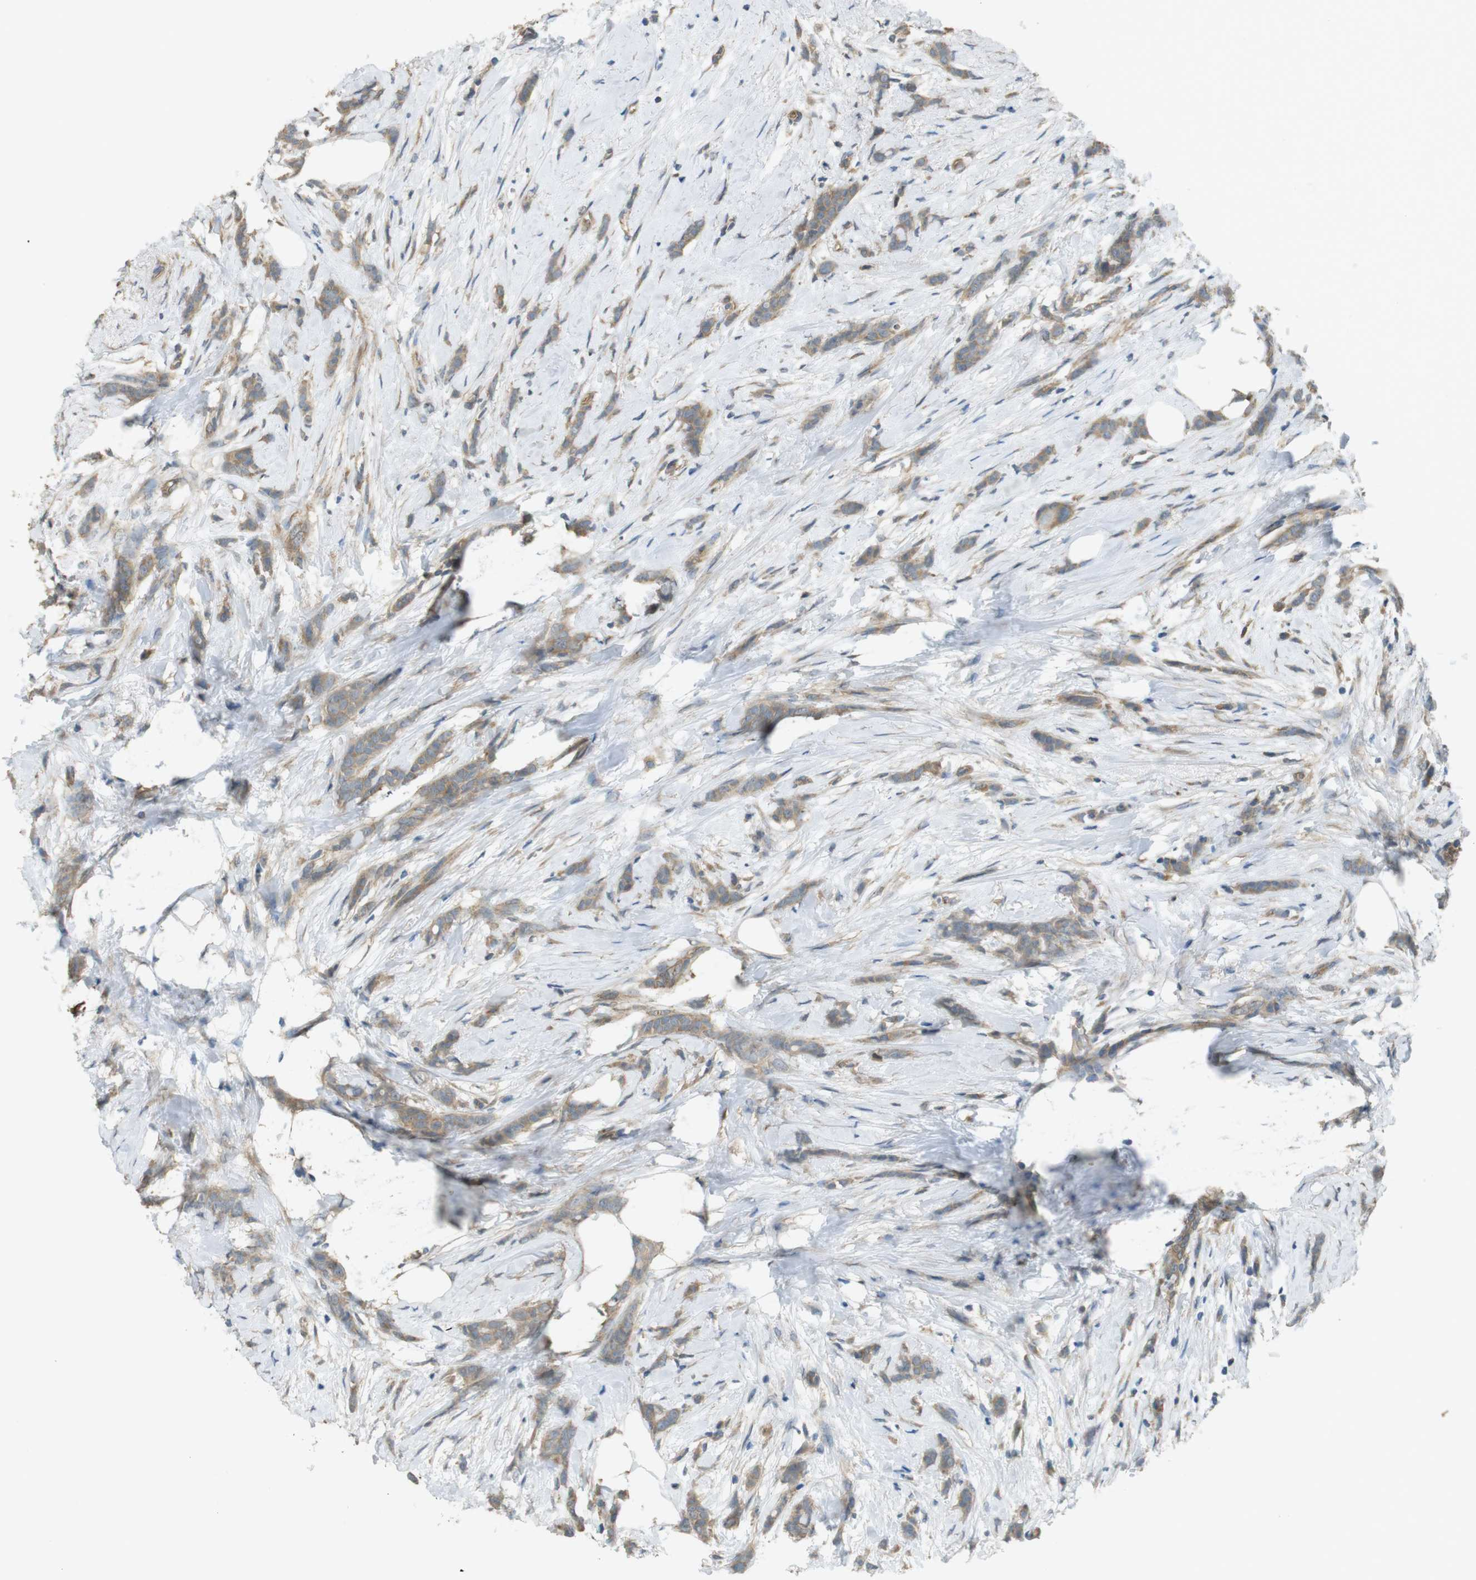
{"staining": {"intensity": "weak", "quantity": ">75%", "location": "cytoplasmic/membranous"}, "tissue": "breast cancer", "cell_type": "Tumor cells", "image_type": "cancer", "snomed": [{"axis": "morphology", "description": "Lobular carcinoma, in situ"}, {"axis": "morphology", "description": "Lobular carcinoma"}, {"axis": "topography", "description": "Breast"}], "caption": "High-magnification brightfield microscopy of breast lobular carcinoma stained with DAB (3,3'-diaminobenzidine) (brown) and counterstained with hematoxylin (blue). tumor cells exhibit weak cytoplasmic/membranous staining is appreciated in about>75% of cells. The protein is stained brown, and the nuclei are stained in blue (DAB IHC with brightfield microscopy, high magnification).", "gene": "ZDHHC20", "patient": {"sex": "female", "age": 41}}